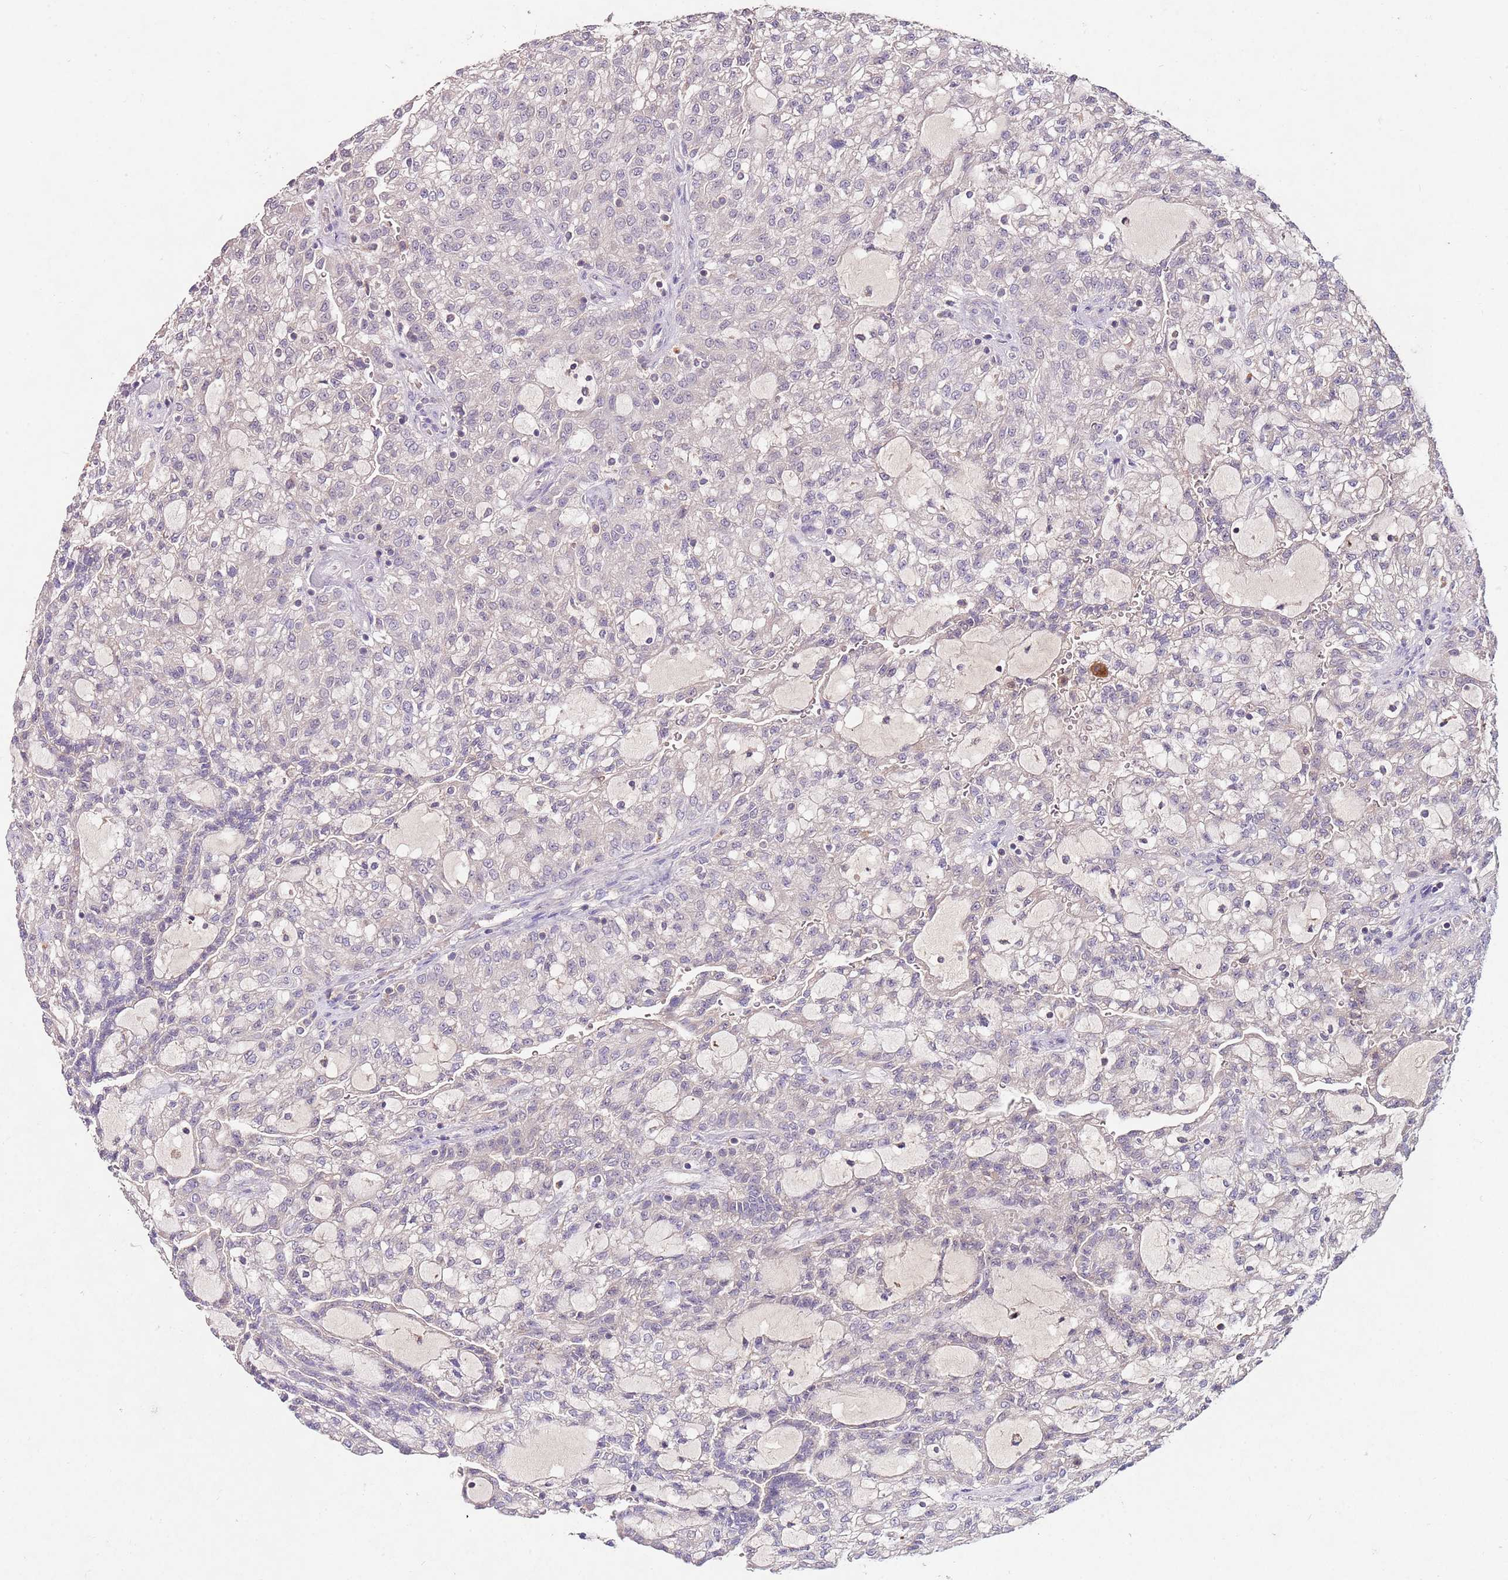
{"staining": {"intensity": "negative", "quantity": "none", "location": "none"}, "tissue": "renal cancer", "cell_type": "Tumor cells", "image_type": "cancer", "snomed": [{"axis": "morphology", "description": "Adenocarcinoma, NOS"}, {"axis": "topography", "description": "Kidney"}], "caption": "DAB (3,3'-diaminobenzidine) immunohistochemical staining of human renal cancer demonstrates no significant staining in tumor cells. Nuclei are stained in blue.", "gene": "NRDE2", "patient": {"sex": "male", "age": 63}}